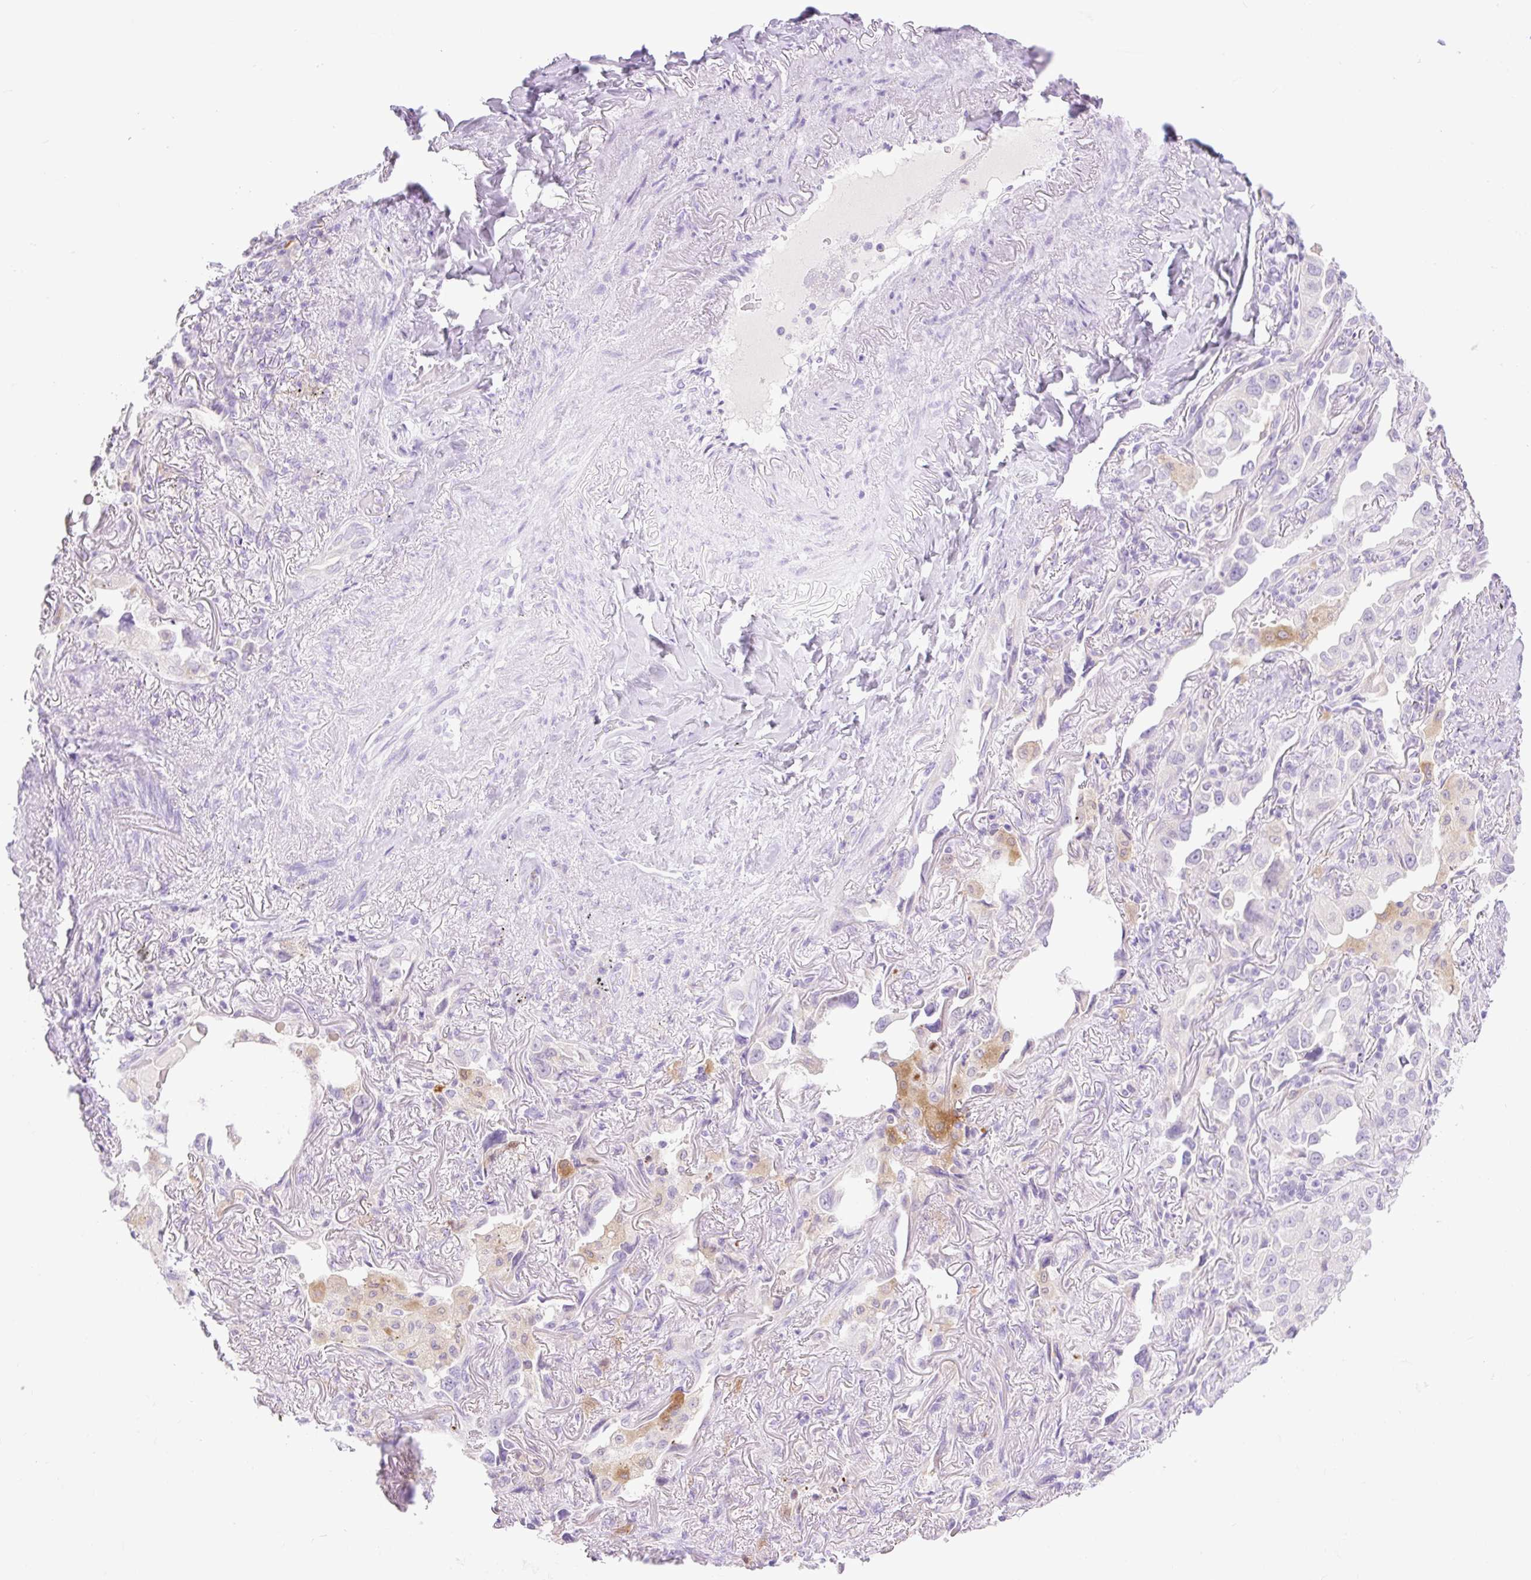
{"staining": {"intensity": "moderate", "quantity": "<25%", "location": "cytoplasmic/membranous"}, "tissue": "lung cancer", "cell_type": "Tumor cells", "image_type": "cancer", "snomed": [{"axis": "morphology", "description": "Adenocarcinoma, NOS"}, {"axis": "topography", "description": "Lung"}], "caption": "Immunohistochemical staining of human lung cancer (adenocarcinoma) displays low levels of moderate cytoplasmic/membranous positivity in about <25% of tumor cells.", "gene": "SLC25A40", "patient": {"sex": "female", "age": 69}}